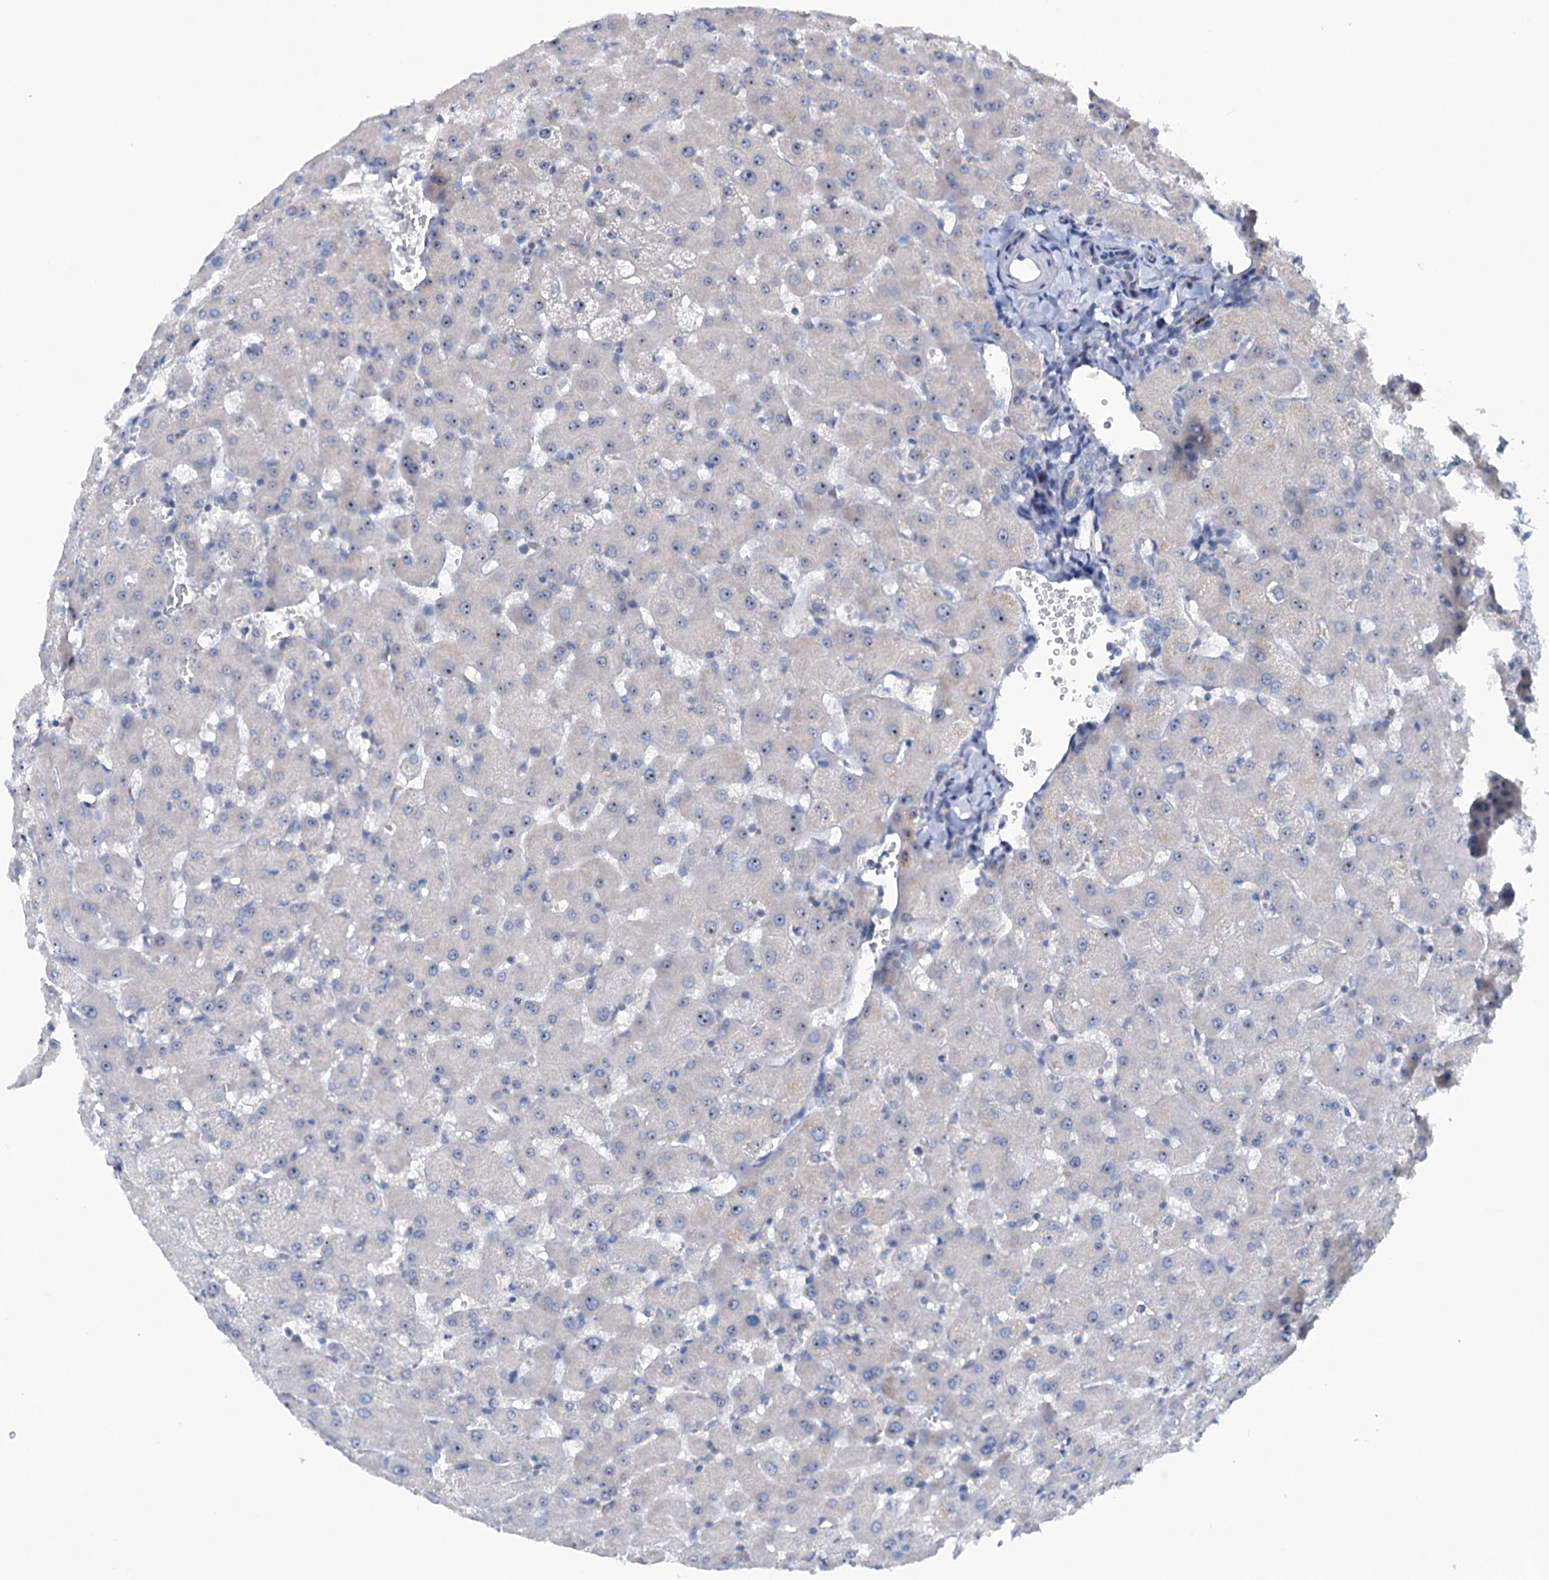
{"staining": {"intensity": "negative", "quantity": "none", "location": "none"}, "tissue": "liver", "cell_type": "Cholangiocytes", "image_type": "normal", "snomed": [{"axis": "morphology", "description": "Normal tissue, NOS"}, {"axis": "topography", "description": "Liver"}], "caption": "An IHC histopathology image of unremarkable liver is shown. There is no staining in cholangiocytes of liver.", "gene": "HTR3B", "patient": {"sex": "female", "age": 63}}